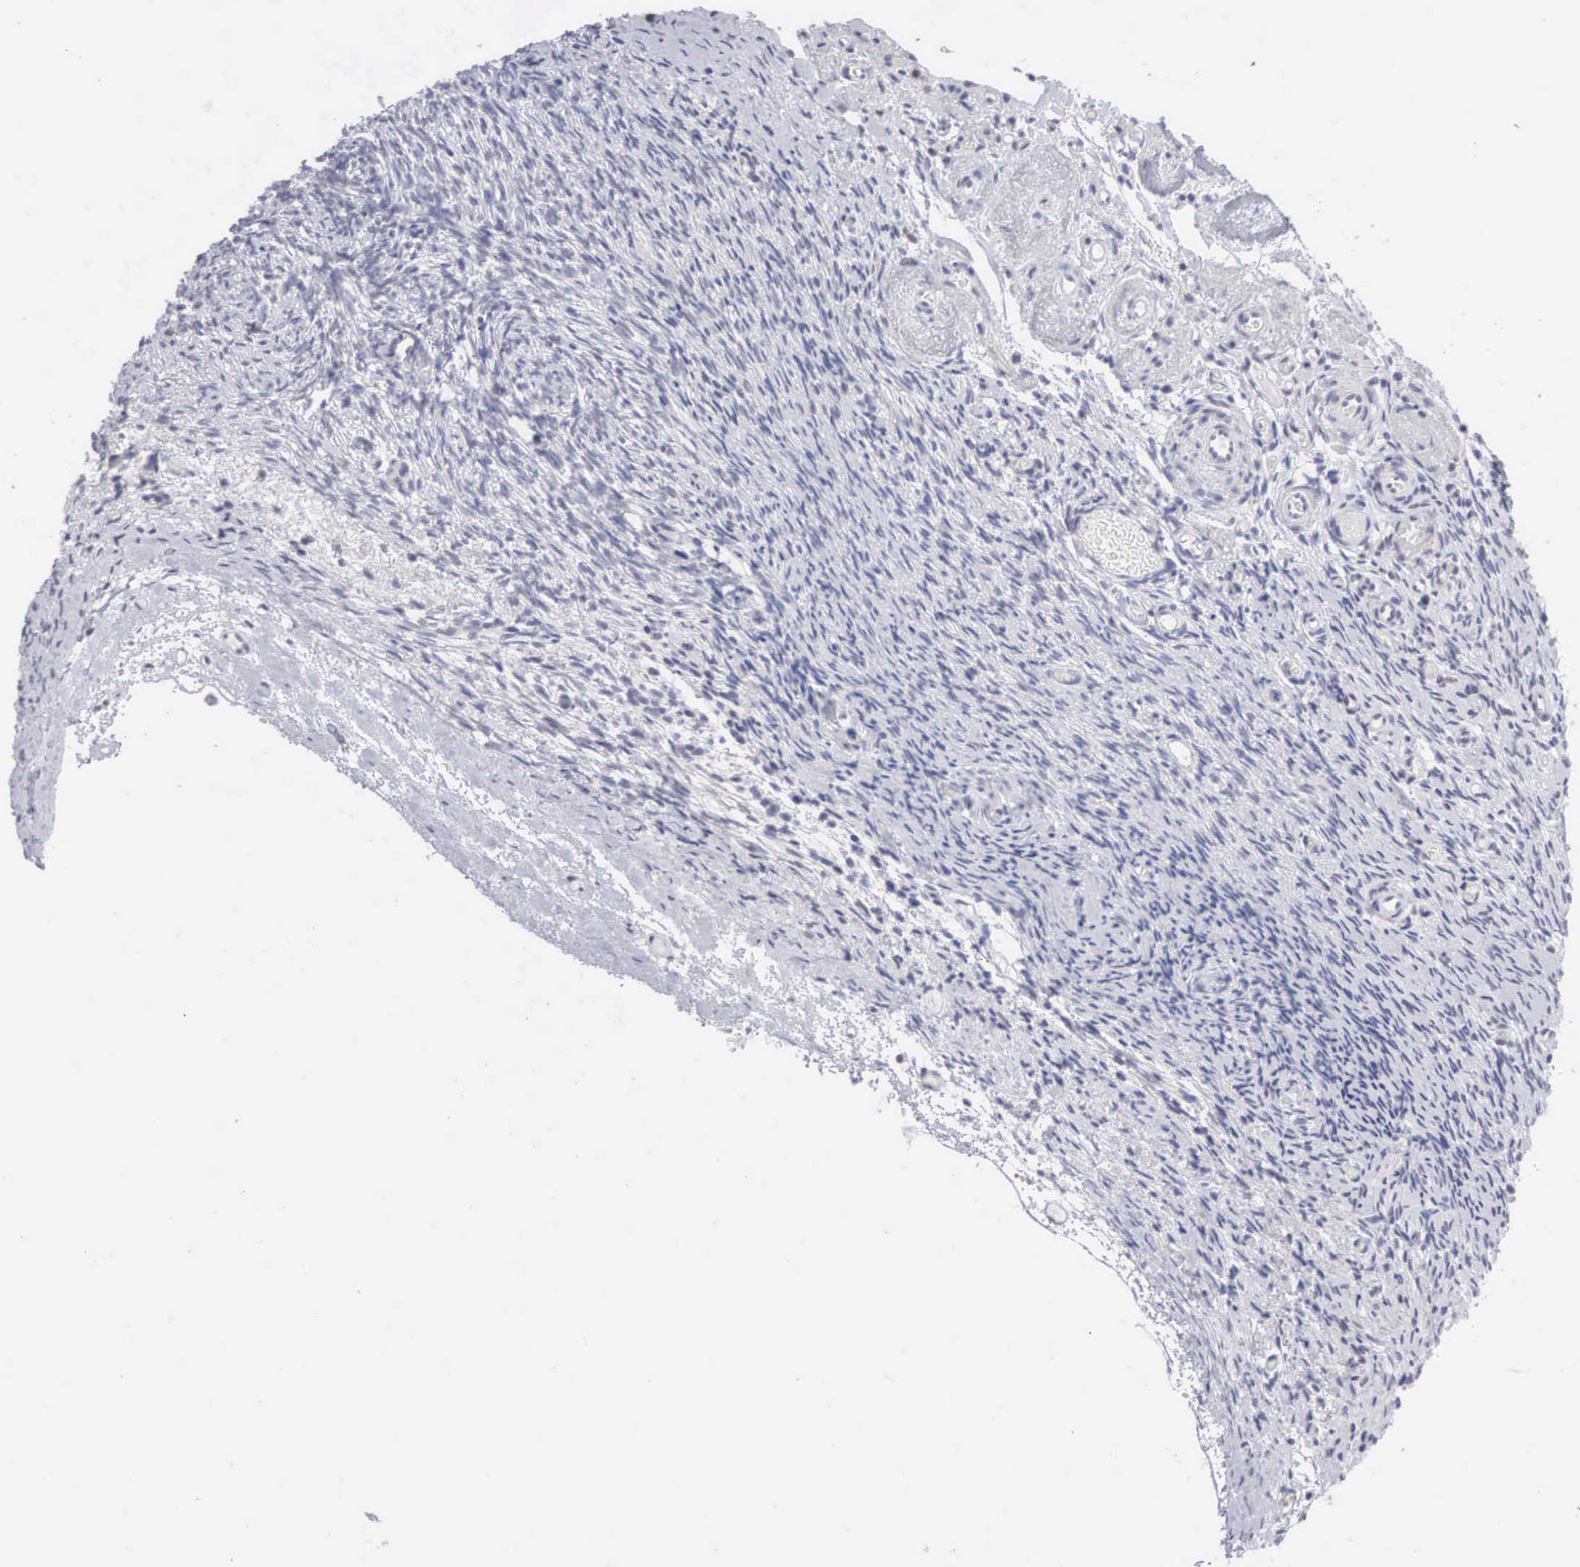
{"staining": {"intensity": "negative", "quantity": "none", "location": "none"}, "tissue": "ovary", "cell_type": "Ovarian stroma cells", "image_type": "normal", "snomed": [{"axis": "morphology", "description": "Normal tissue, NOS"}, {"axis": "topography", "description": "Ovary"}], "caption": "Ovary stained for a protein using IHC displays no staining ovarian stroma cells.", "gene": "MNAT1", "patient": {"sex": "female", "age": 78}}